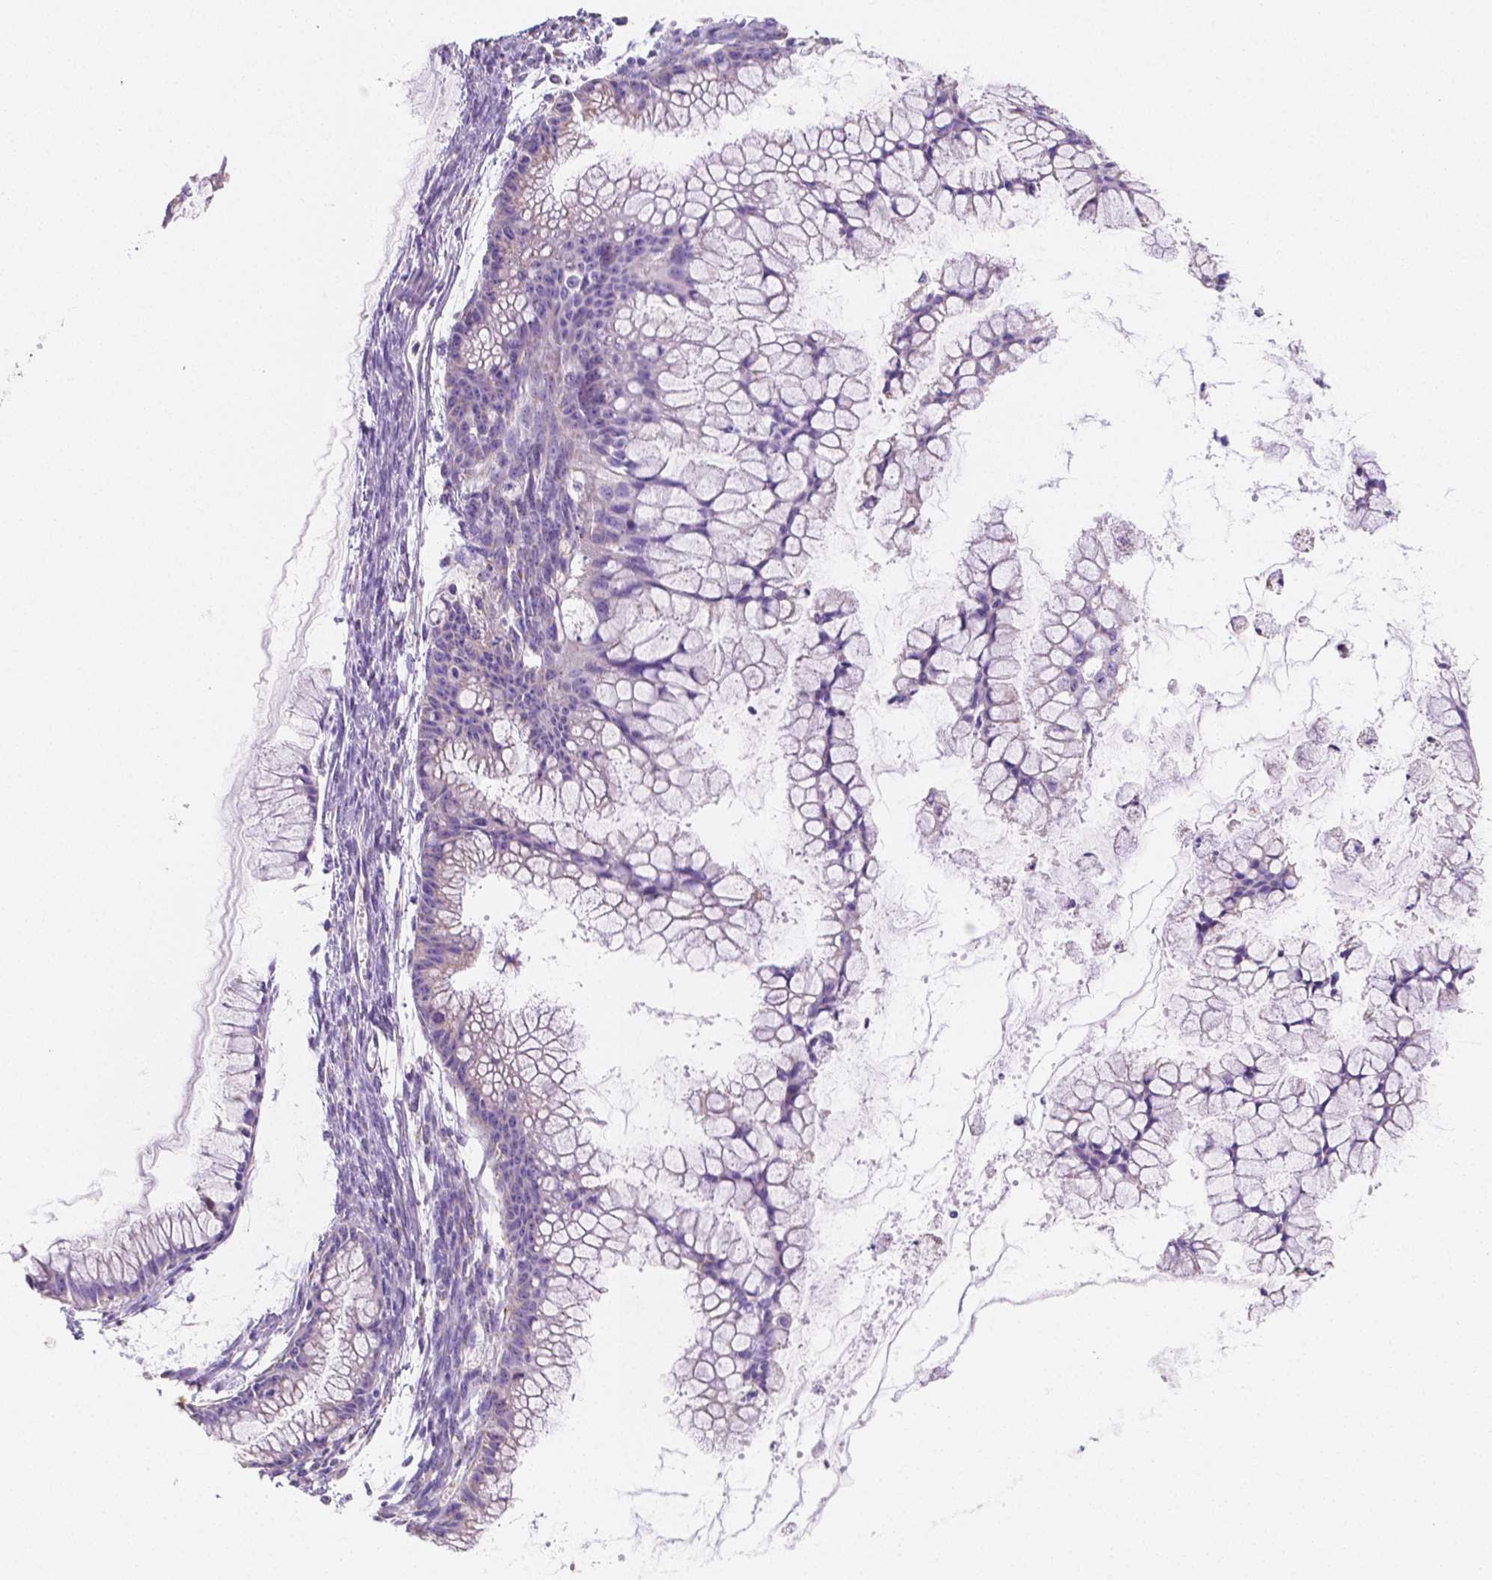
{"staining": {"intensity": "negative", "quantity": "none", "location": "none"}, "tissue": "ovarian cancer", "cell_type": "Tumor cells", "image_type": "cancer", "snomed": [{"axis": "morphology", "description": "Cystadenocarcinoma, mucinous, NOS"}, {"axis": "topography", "description": "Ovary"}], "caption": "Tumor cells are negative for brown protein staining in ovarian mucinous cystadenocarcinoma. (Brightfield microscopy of DAB immunohistochemistry at high magnification).", "gene": "SGTB", "patient": {"sex": "female", "age": 41}}